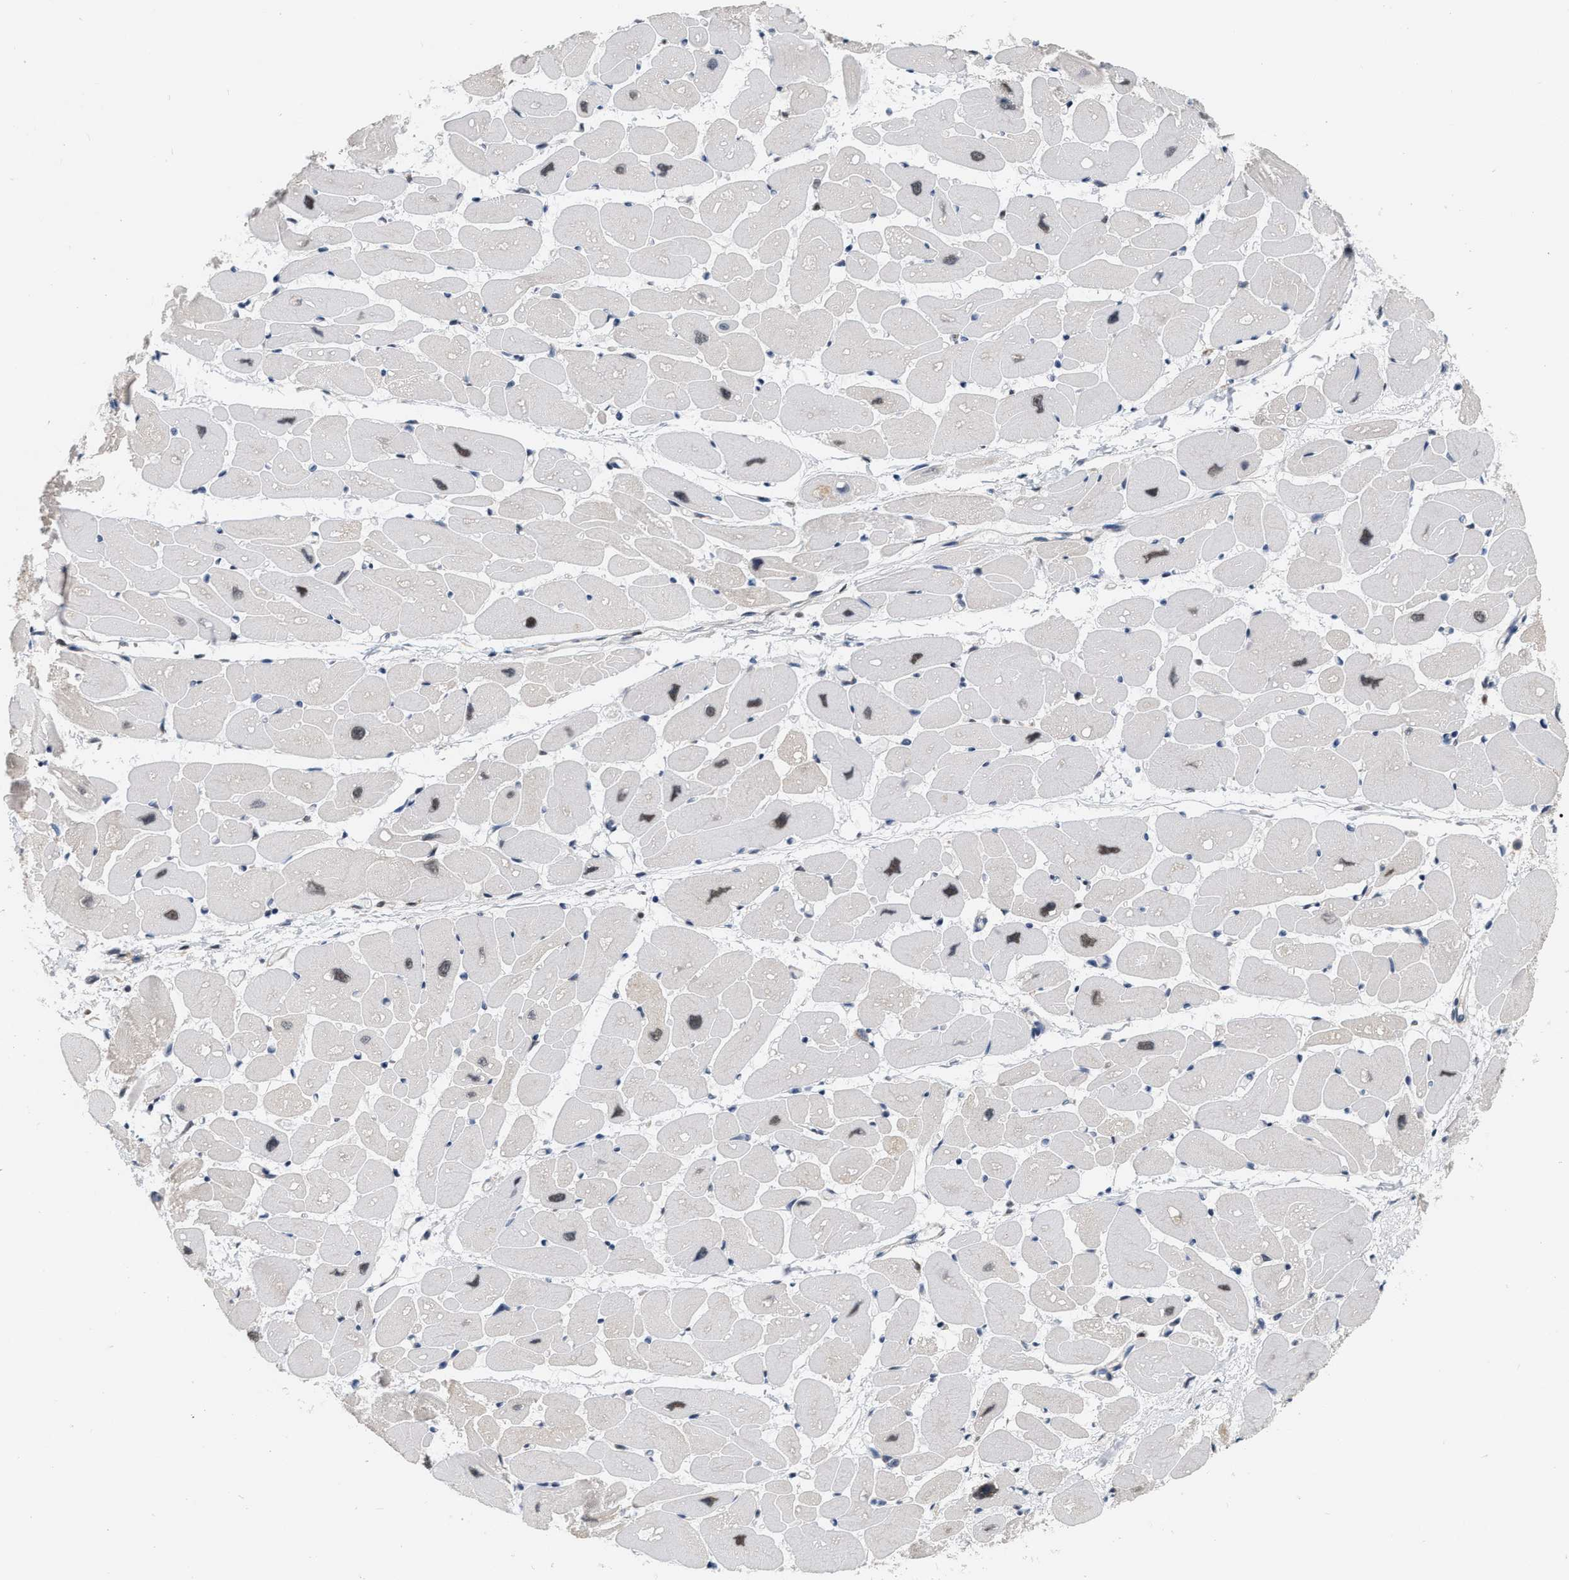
{"staining": {"intensity": "moderate", "quantity": "25%-75%", "location": "nuclear"}, "tissue": "heart muscle", "cell_type": "Cardiomyocytes", "image_type": "normal", "snomed": [{"axis": "morphology", "description": "Normal tissue, NOS"}, {"axis": "topography", "description": "Heart"}], "caption": "About 25%-75% of cardiomyocytes in benign heart muscle exhibit moderate nuclear protein expression as visualized by brown immunohistochemical staining.", "gene": "RUVBL1", "patient": {"sex": "female", "age": 54}}